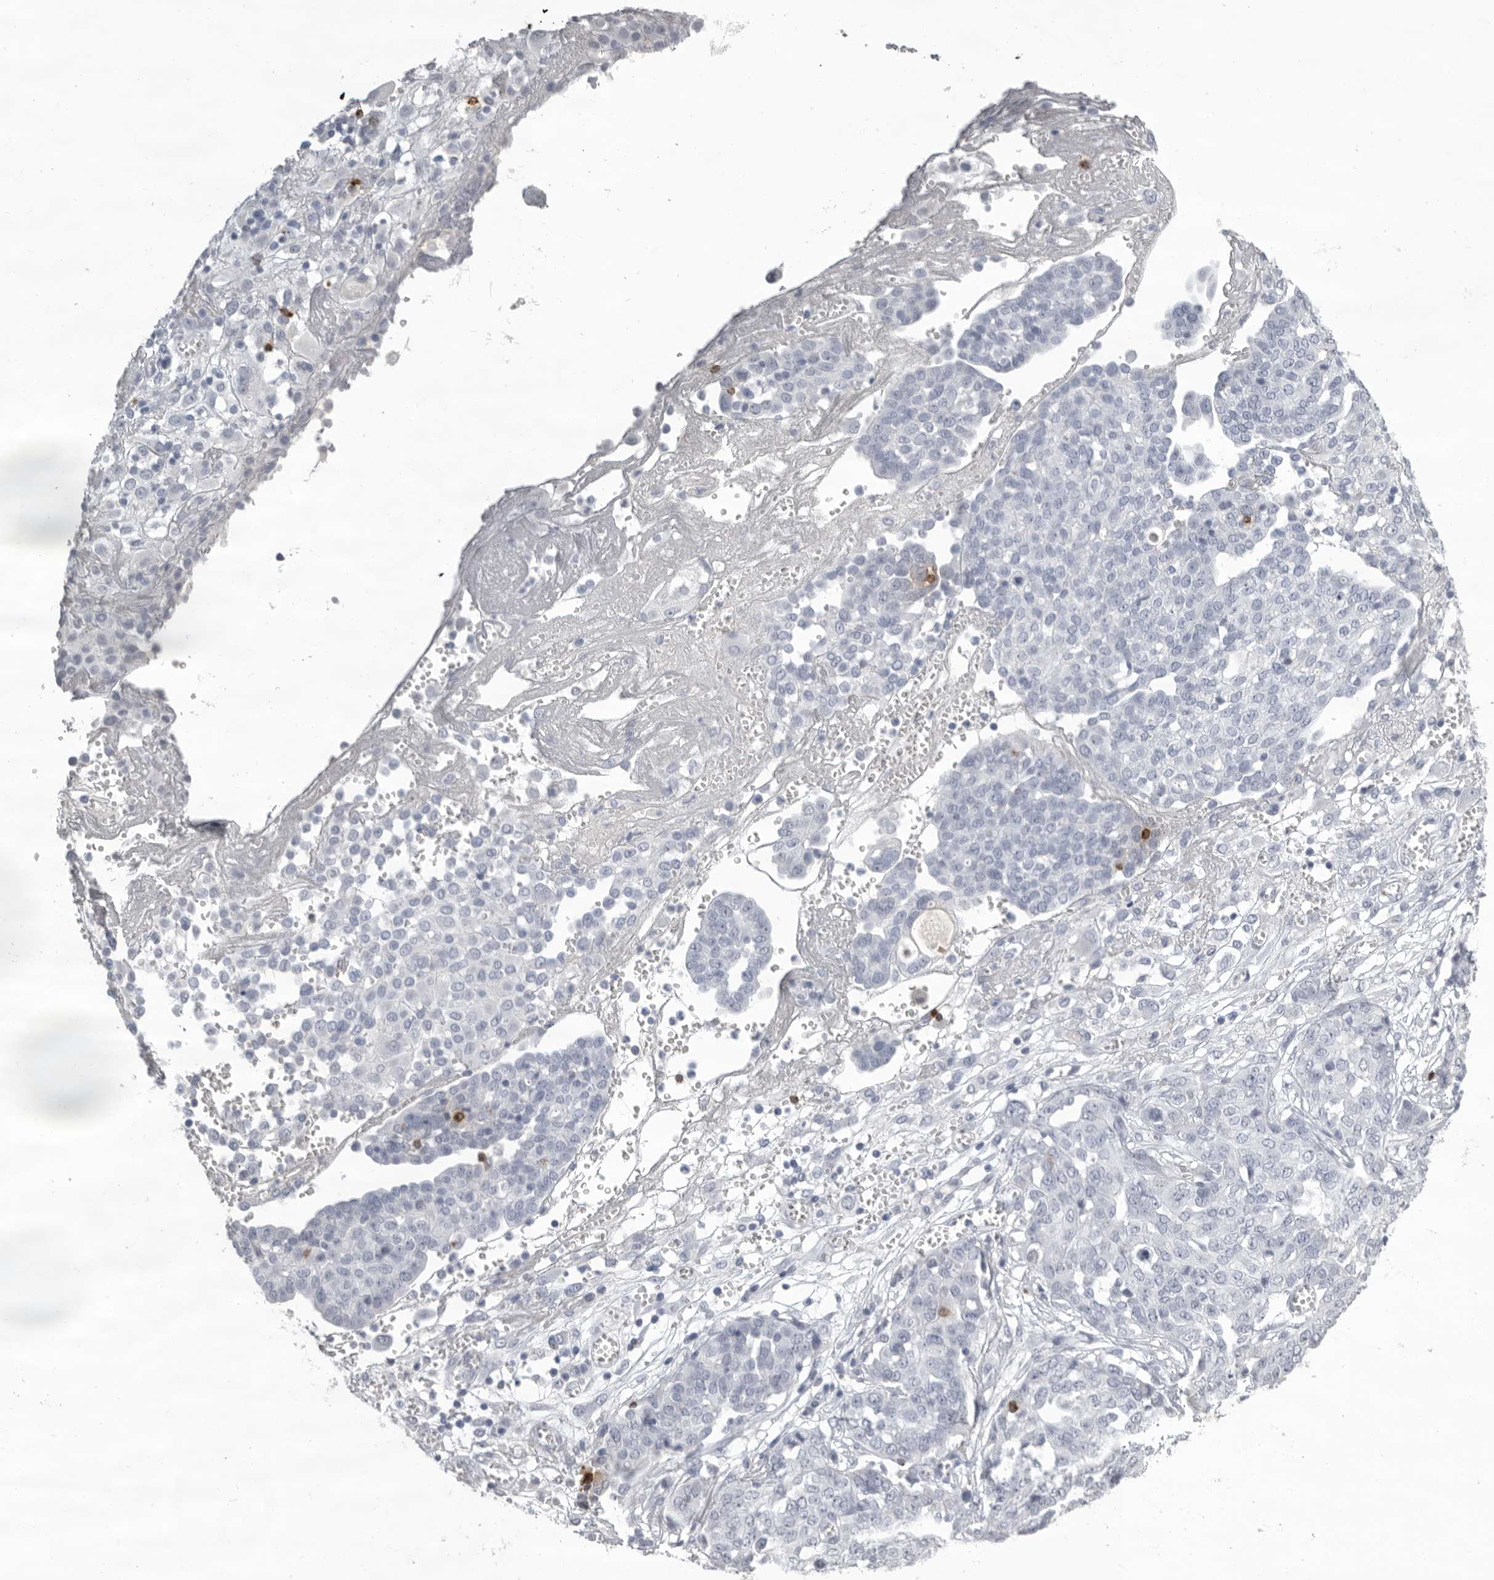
{"staining": {"intensity": "negative", "quantity": "none", "location": "none"}, "tissue": "ovarian cancer", "cell_type": "Tumor cells", "image_type": "cancer", "snomed": [{"axis": "morphology", "description": "Cystadenocarcinoma, serous, NOS"}, {"axis": "topography", "description": "Soft tissue"}, {"axis": "topography", "description": "Ovary"}], "caption": "Immunohistochemistry histopathology image of human serous cystadenocarcinoma (ovarian) stained for a protein (brown), which displays no staining in tumor cells. Nuclei are stained in blue.", "gene": "GNLY", "patient": {"sex": "female", "age": 57}}